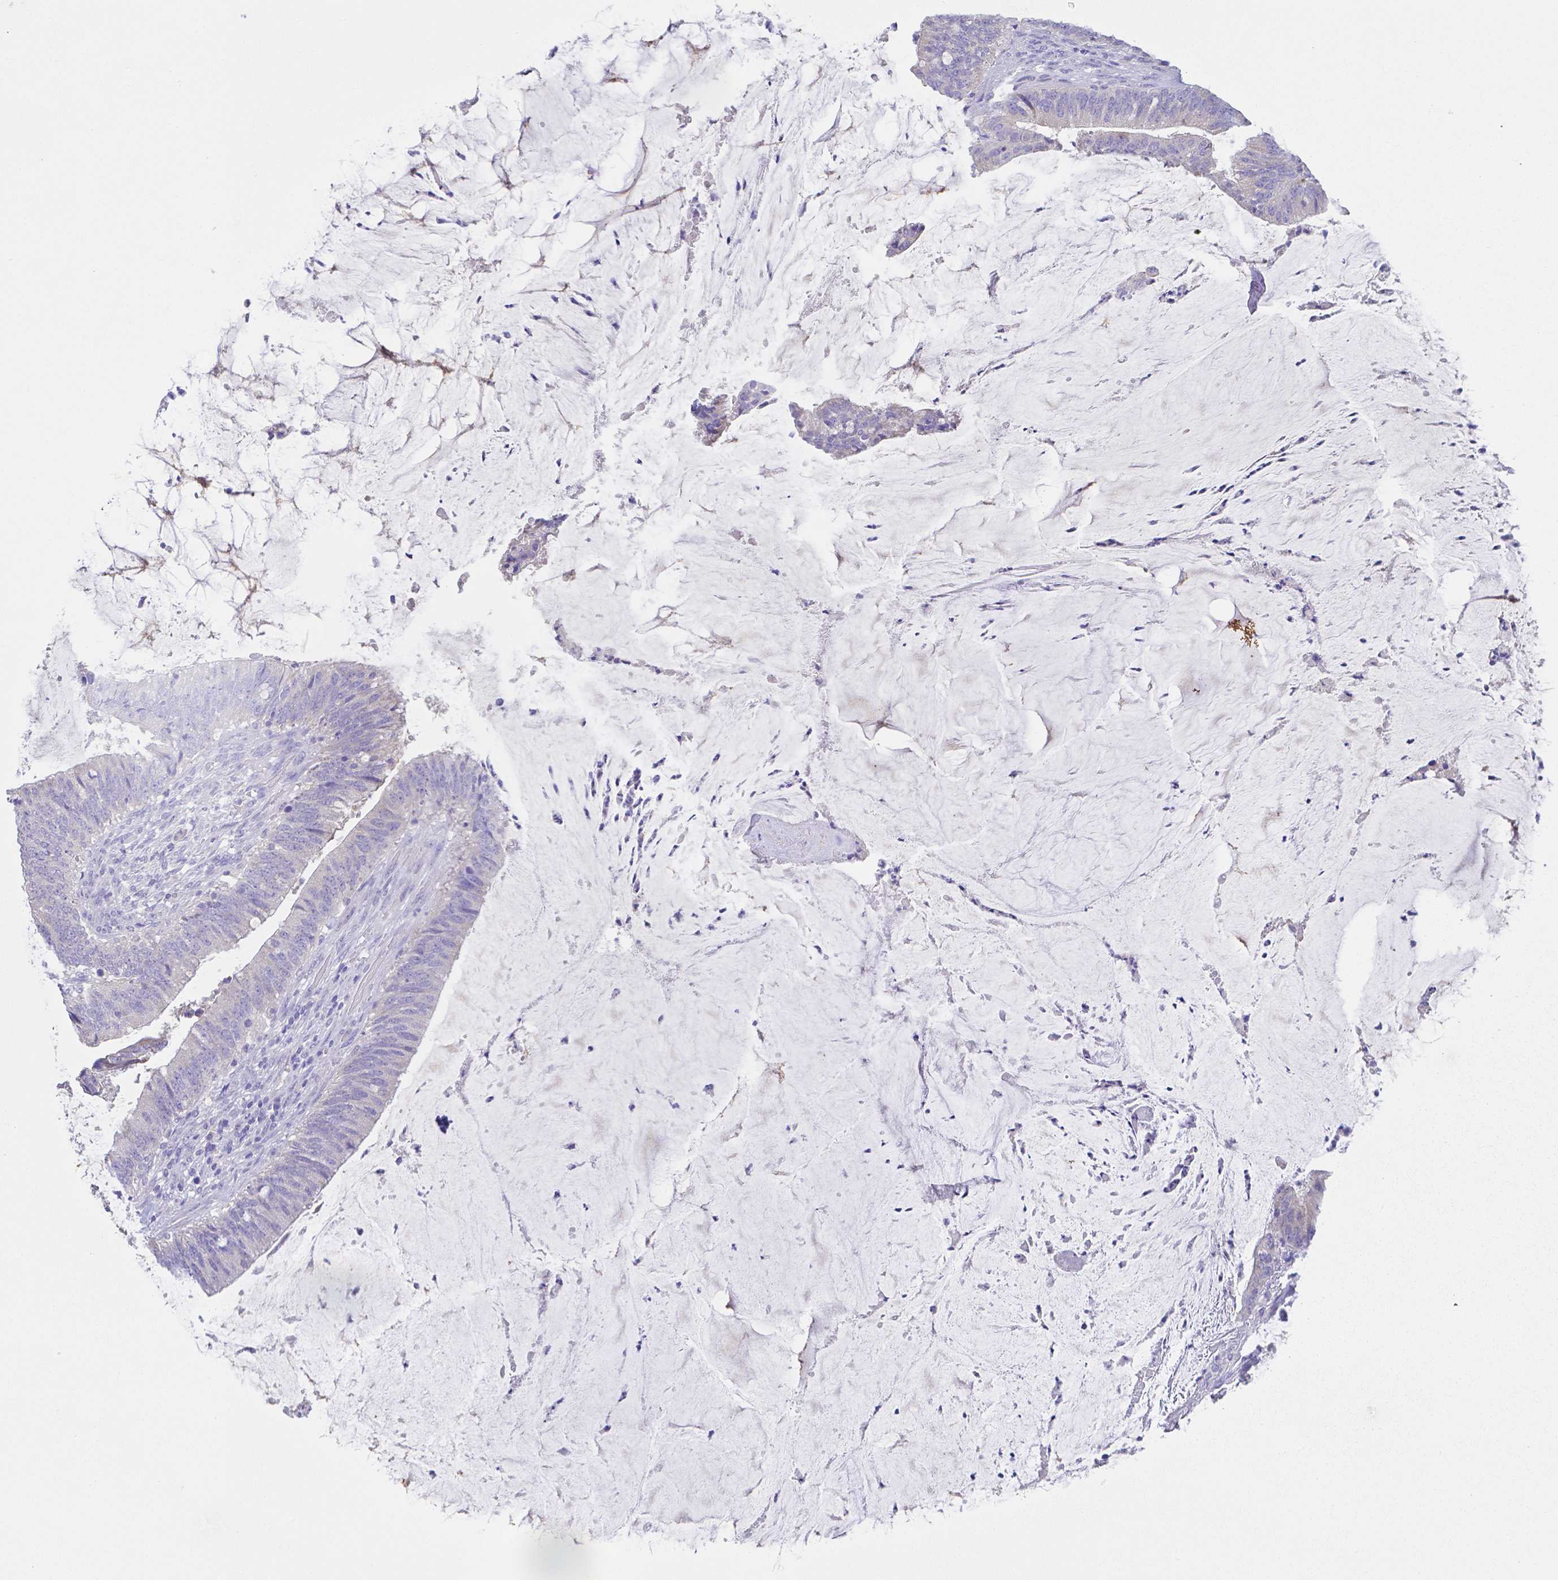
{"staining": {"intensity": "negative", "quantity": "none", "location": "none"}, "tissue": "colorectal cancer", "cell_type": "Tumor cells", "image_type": "cancer", "snomed": [{"axis": "morphology", "description": "Adenocarcinoma, NOS"}, {"axis": "topography", "description": "Colon"}], "caption": "Tumor cells are negative for brown protein staining in colorectal adenocarcinoma. Nuclei are stained in blue.", "gene": "ZG16B", "patient": {"sex": "female", "age": 43}}